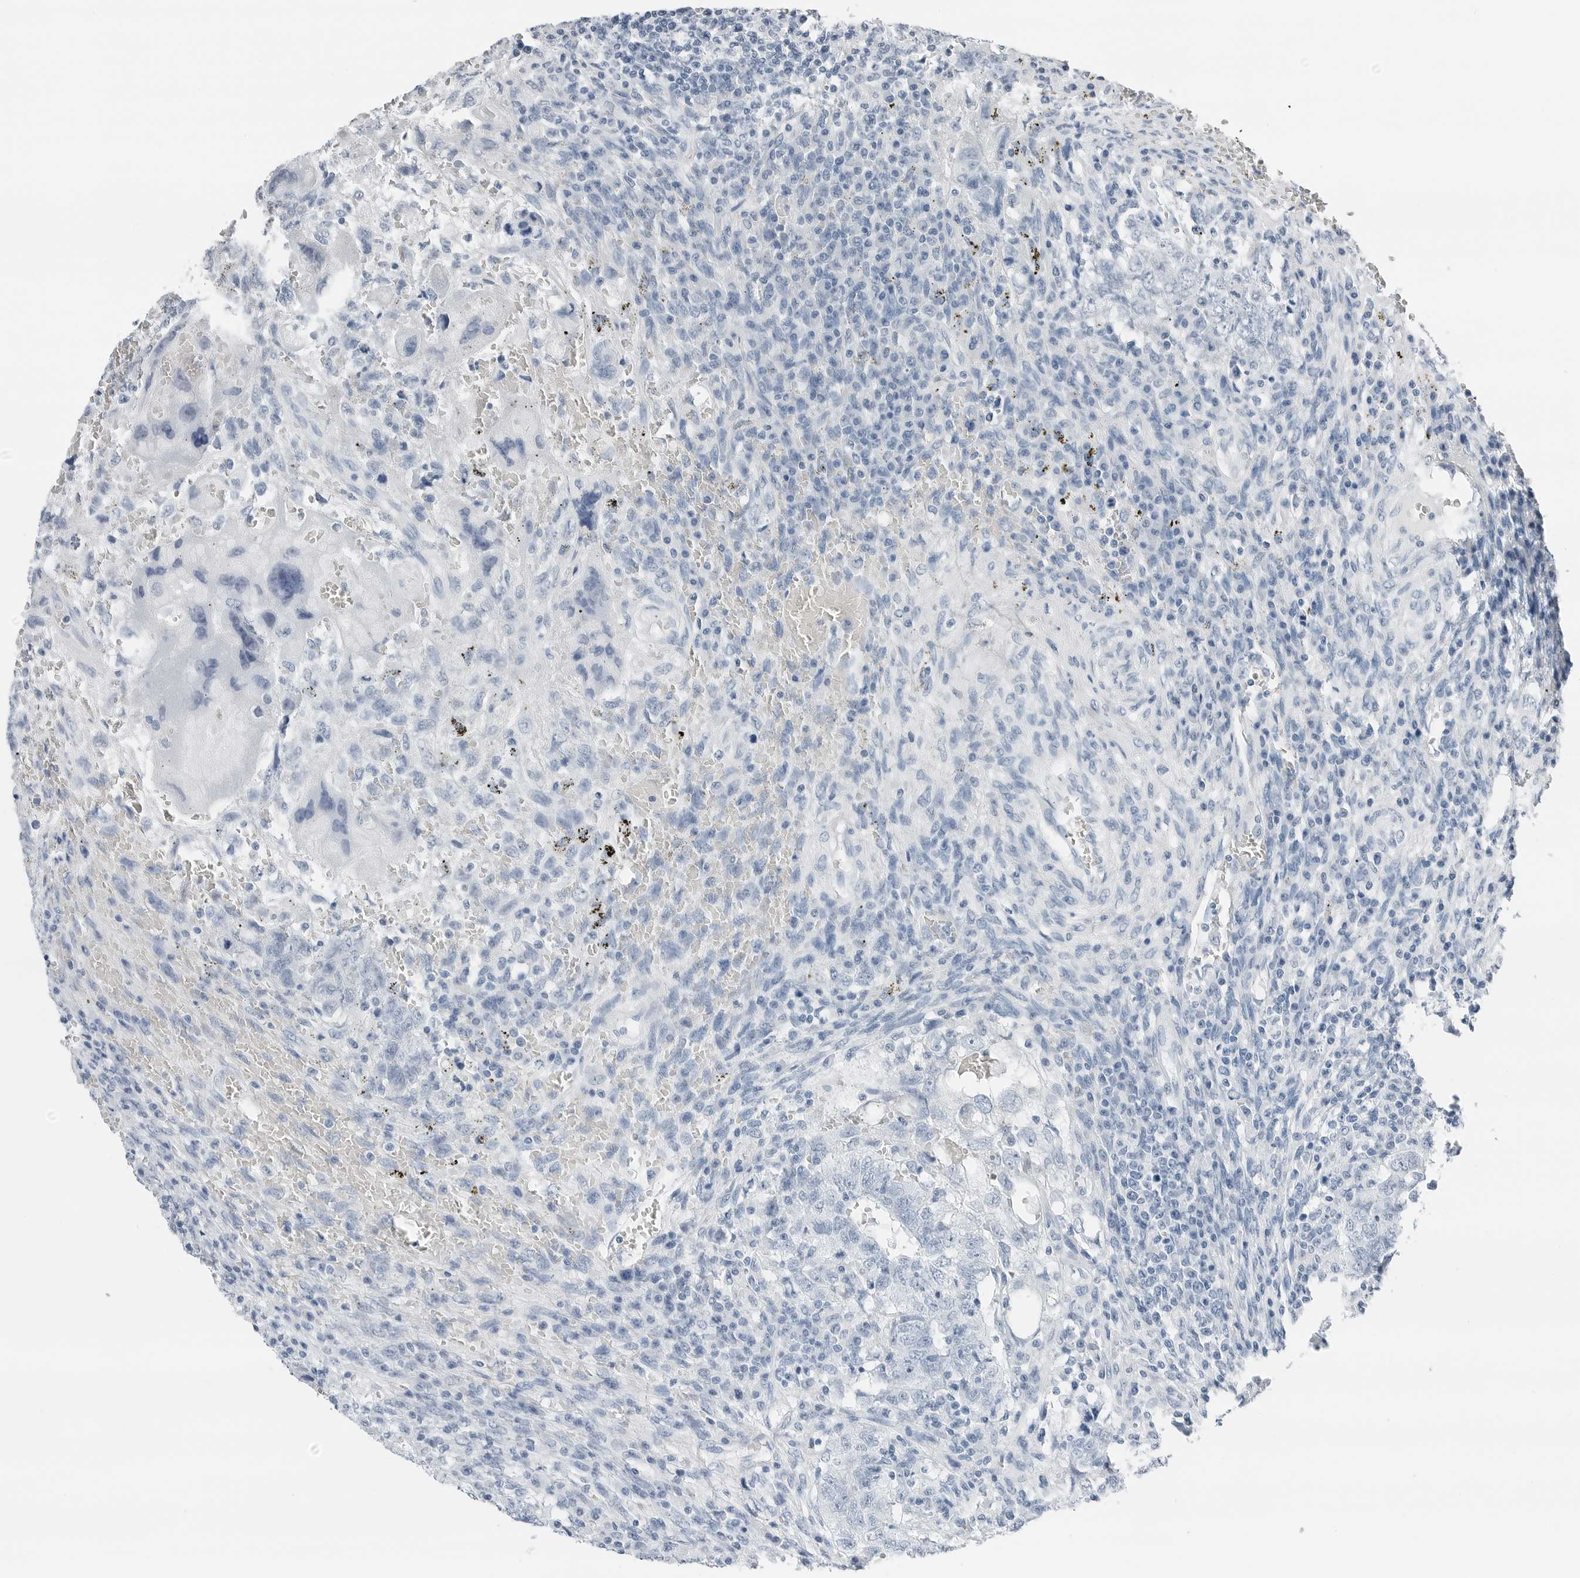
{"staining": {"intensity": "negative", "quantity": "none", "location": "none"}, "tissue": "testis cancer", "cell_type": "Tumor cells", "image_type": "cancer", "snomed": [{"axis": "morphology", "description": "Carcinoma, Embryonal, NOS"}, {"axis": "topography", "description": "Testis"}], "caption": "DAB immunohistochemical staining of testis cancer (embryonal carcinoma) displays no significant expression in tumor cells.", "gene": "SLPI", "patient": {"sex": "male", "age": 26}}